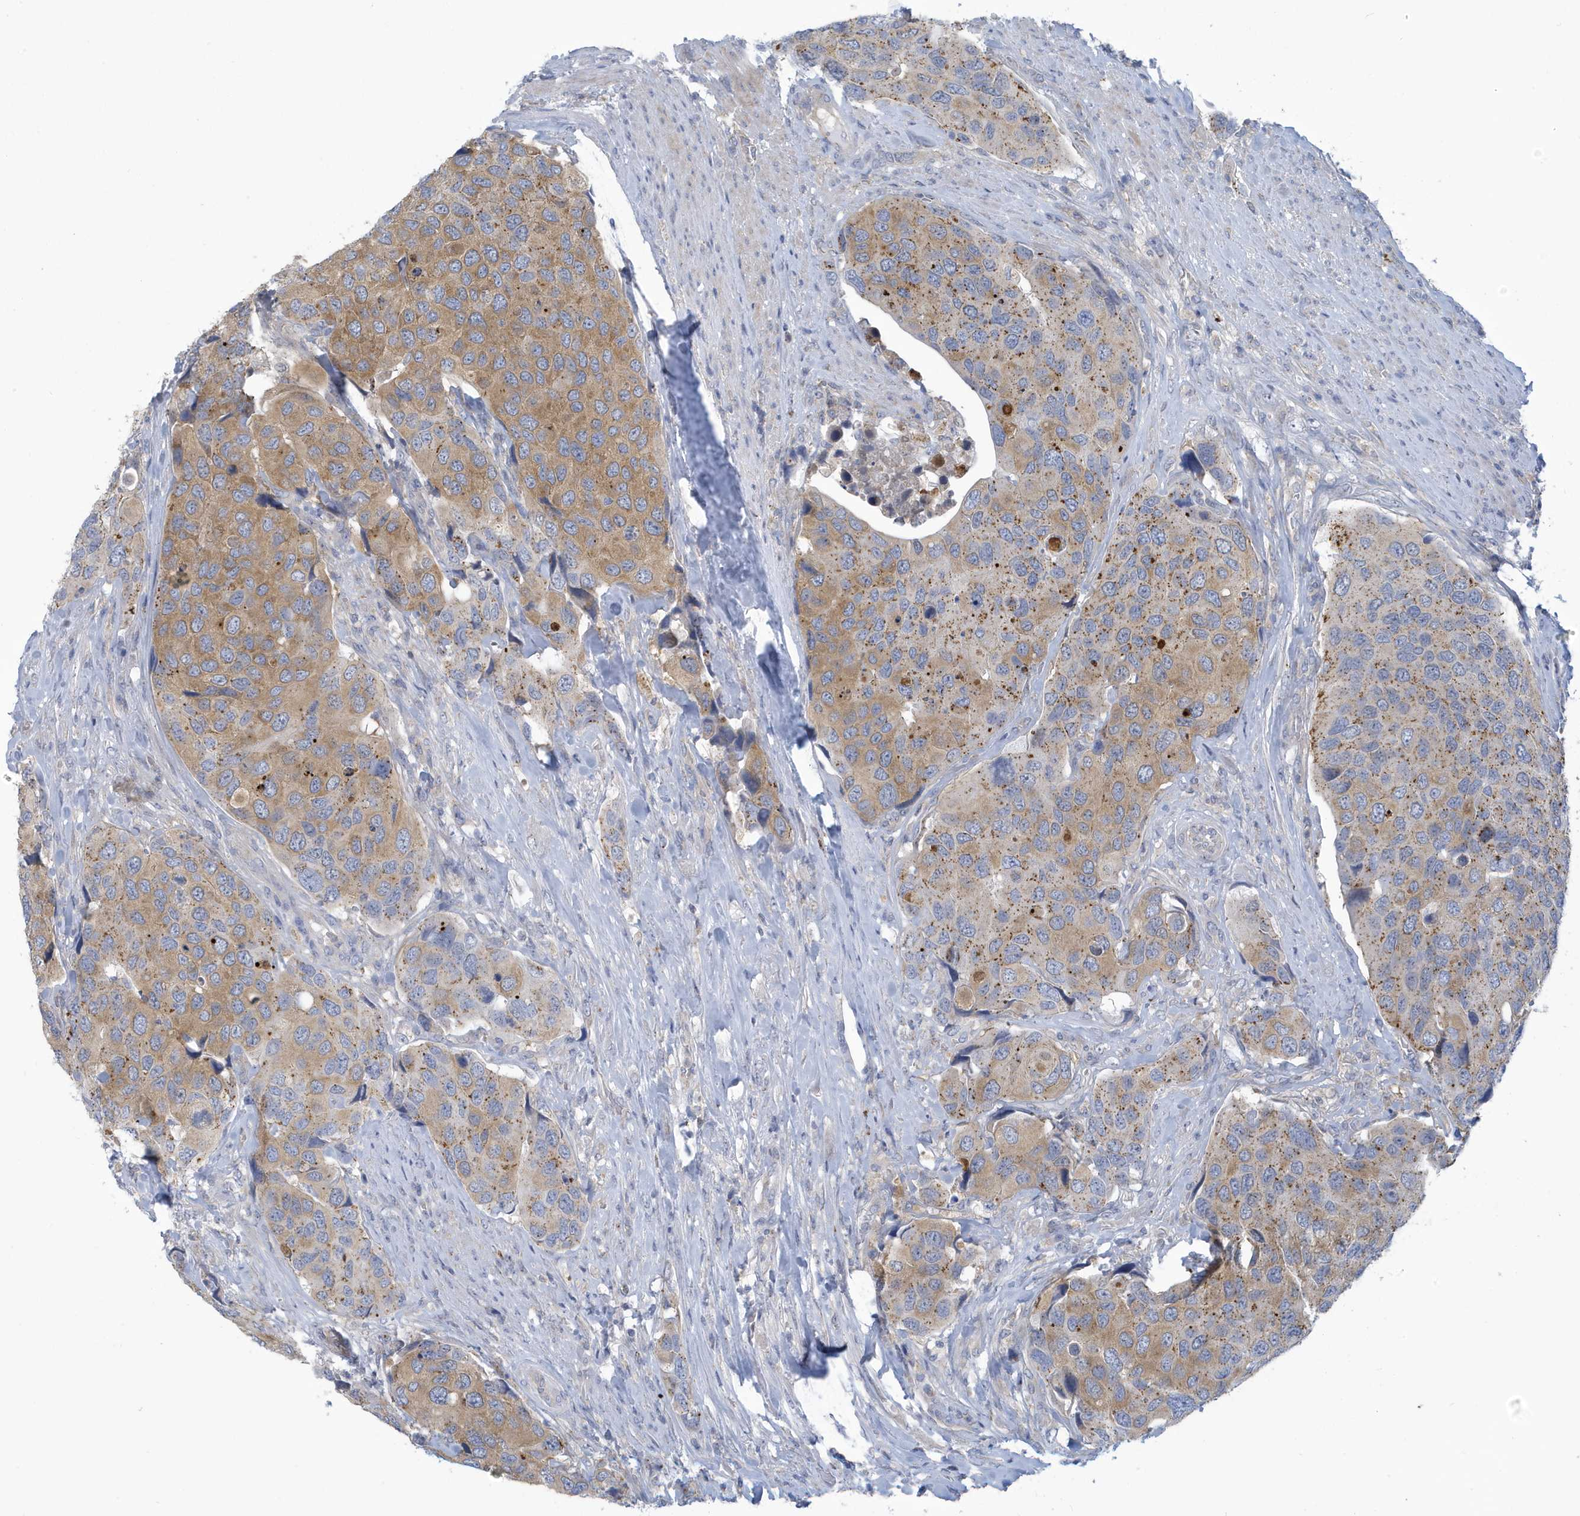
{"staining": {"intensity": "moderate", "quantity": "25%-75%", "location": "cytoplasmic/membranous"}, "tissue": "urothelial cancer", "cell_type": "Tumor cells", "image_type": "cancer", "snomed": [{"axis": "morphology", "description": "Urothelial carcinoma, High grade"}, {"axis": "topography", "description": "Urinary bladder"}], "caption": "Urothelial carcinoma (high-grade) was stained to show a protein in brown. There is medium levels of moderate cytoplasmic/membranous positivity in about 25%-75% of tumor cells. (brown staining indicates protein expression, while blue staining denotes nuclei).", "gene": "VTA1", "patient": {"sex": "male", "age": 74}}